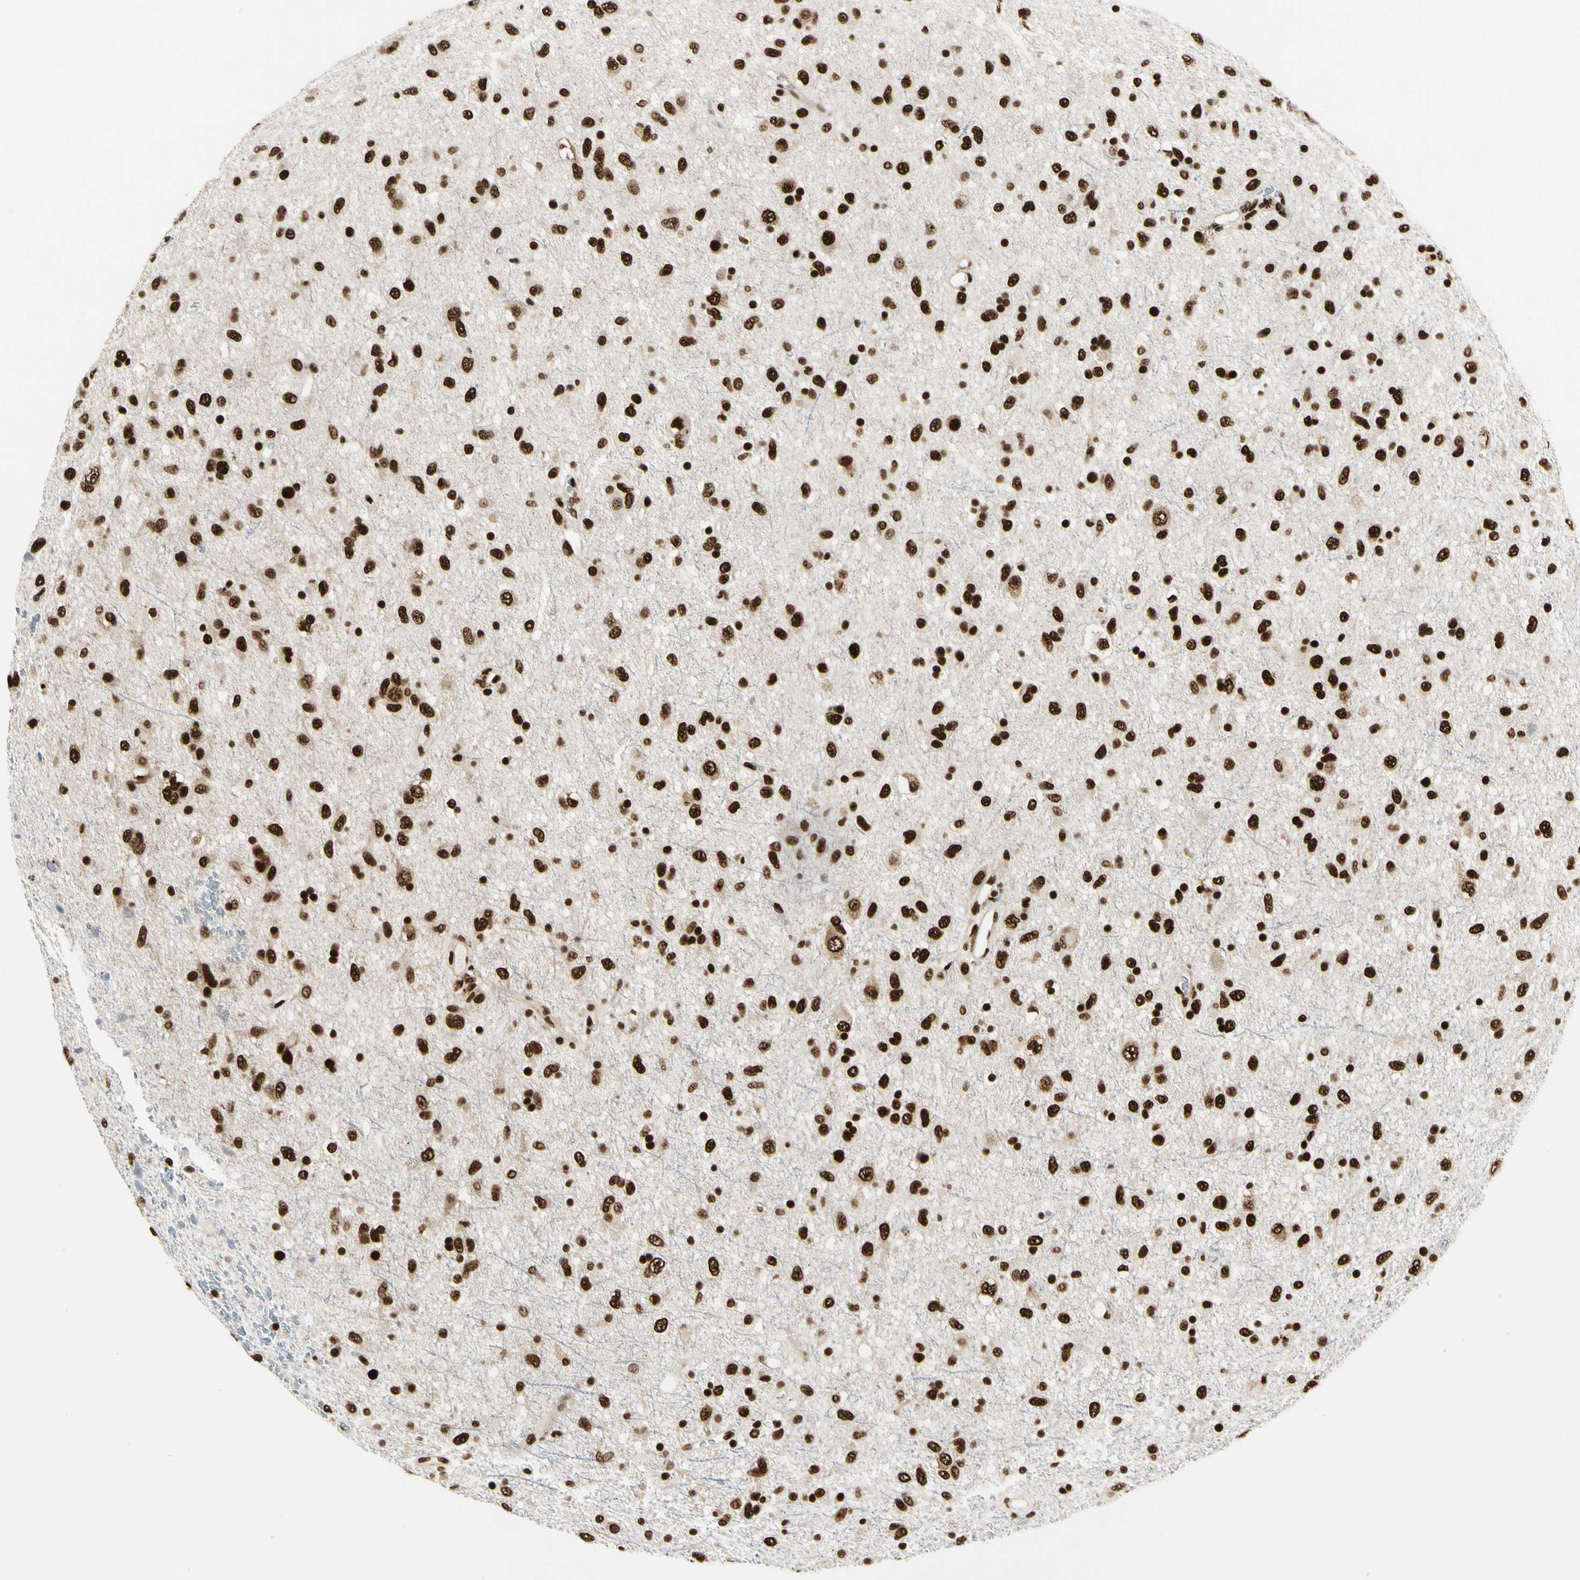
{"staining": {"intensity": "strong", "quantity": ">75%", "location": "nuclear"}, "tissue": "glioma", "cell_type": "Tumor cells", "image_type": "cancer", "snomed": [{"axis": "morphology", "description": "Glioma, malignant, Low grade"}, {"axis": "topography", "description": "Brain"}], "caption": "Tumor cells display high levels of strong nuclear positivity in approximately >75% of cells in human glioma. Using DAB (3,3'-diaminobenzidine) (brown) and hematoxylin (blue) stains, captured at high magnification using brightfield microscopy.", "gene": "FUS", "patient": {"sex": "male", "age": 77}}